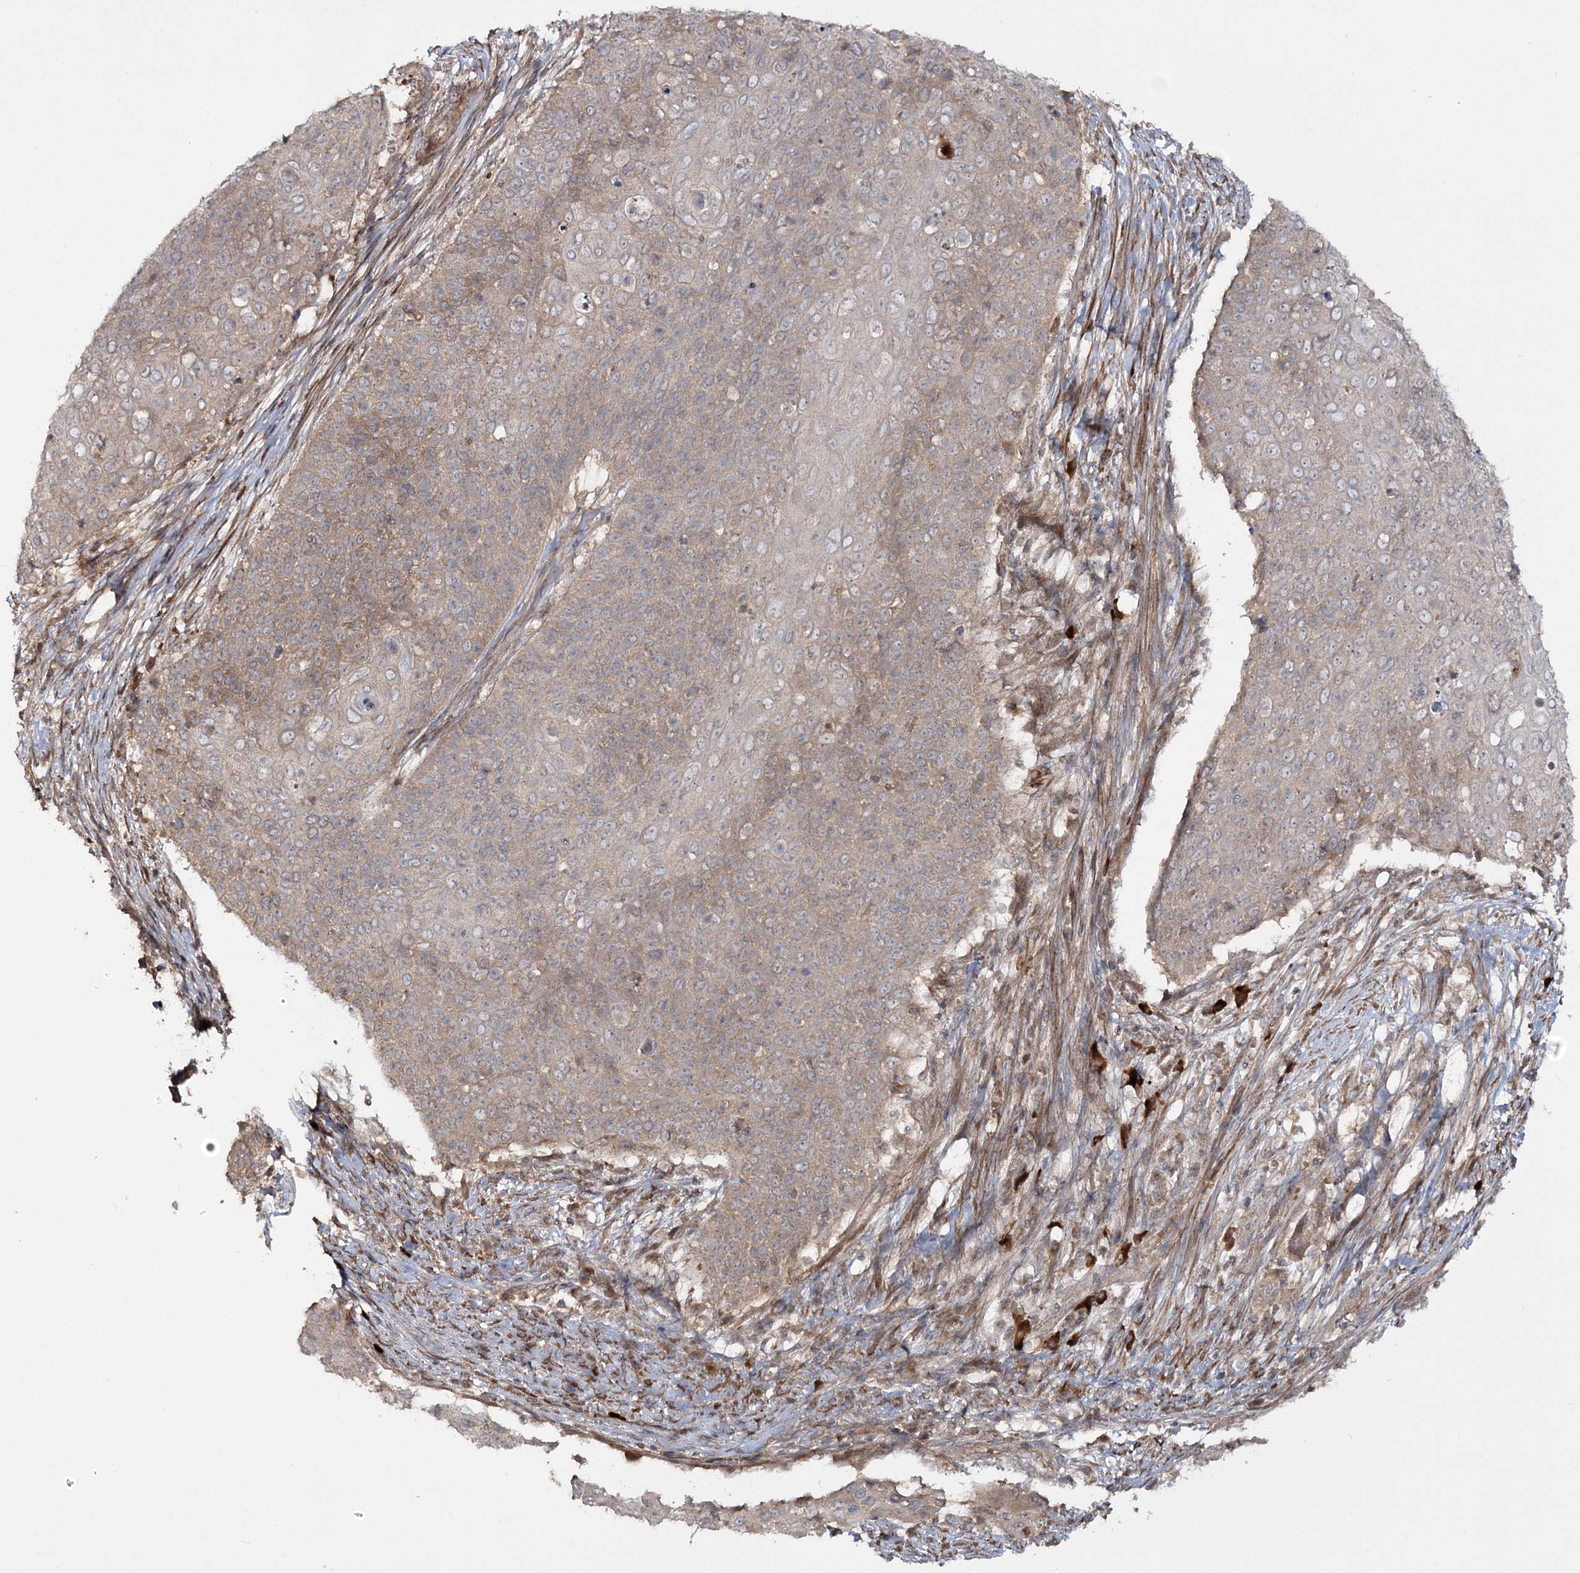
{"staining": {"intensity": "weak", "quantity": ">75%", "location": "cytoplasmic/membranous"}, "tissue": "cervical cancer", "cell_type": "Tumor cells", "image_type": "cancer", "snomed": [{"axis": "morphology", "description": "Squamous cell carcinoma, NOS"}, {"axis": "topography", "description": "Cervix"}], "caption": "Cervical cancer (squamous cell carcinoma) tissue exhibits weak cytoplasmic/membranous staining in approximately >75% of tumor cells, visualized by immunohistochemistry. (DAB = brown stain, brightfield microscopy at high magnification).", "gene": "MOCS2", "patient": {"sex": "female", "age": 39}}